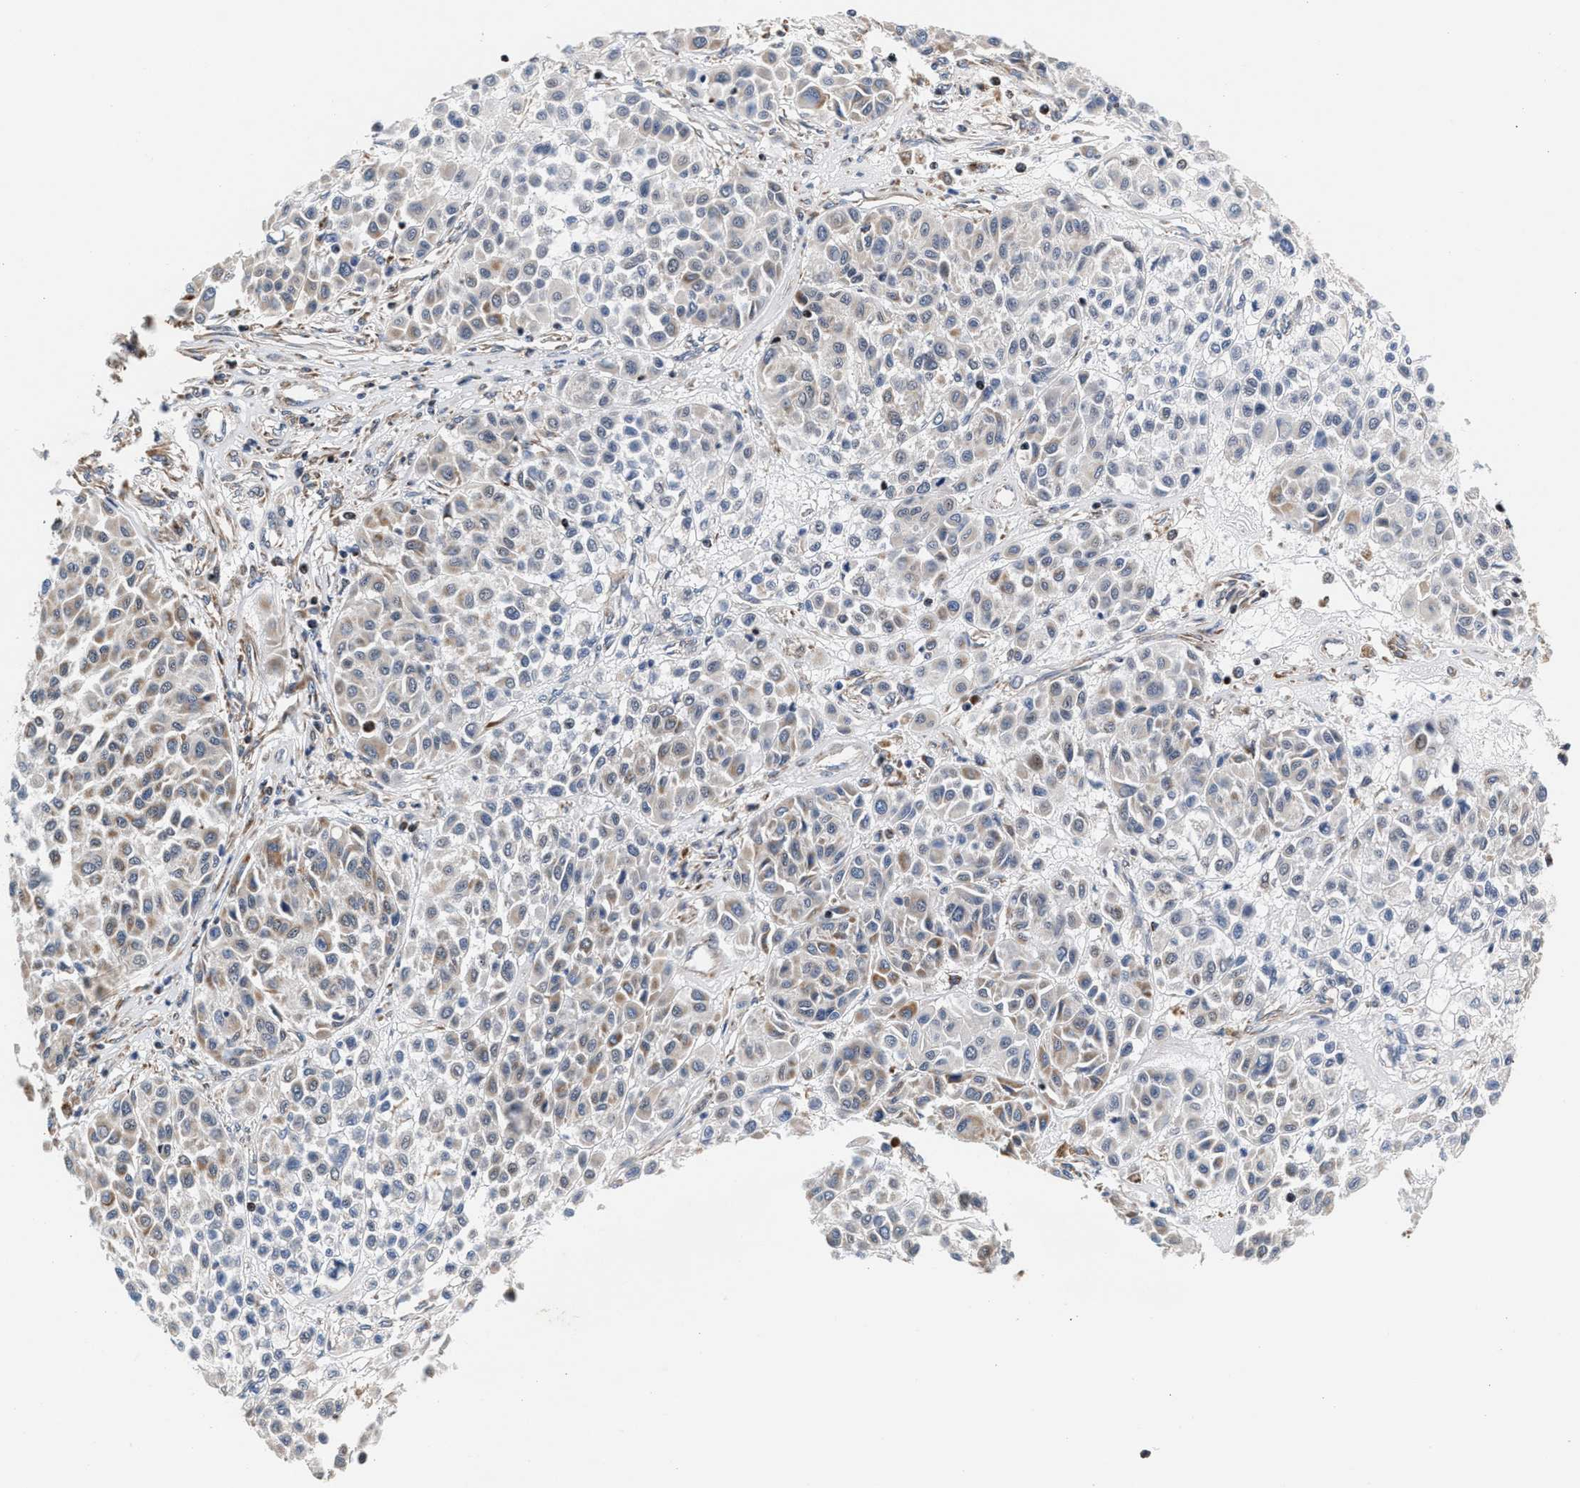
{"staining": {"intensity": "weak", "quantity": "25%-75%", "location": "cytoplasmic/membranous"}, "tissue": "melanoma", "cell_type": "Tumor cells", "image_type": "cancer", "snomed": [{"axis": "morphology", "description": "Malignant melanoma, Metastatic site"}, {"axis": "topography", "description": "Soft tissue"}], "caption": "IHC micrograph of neoplastic tissue: melanoma stained using immunohistochemistry shows low levels of weak protein expression localized specifically in the cytoplasmic/membranous of tumor cells, appearing as a cytoplasmic/membranous brown color.", "gene": "SGK1", "patient": {"sex": "male", "age": 41}}